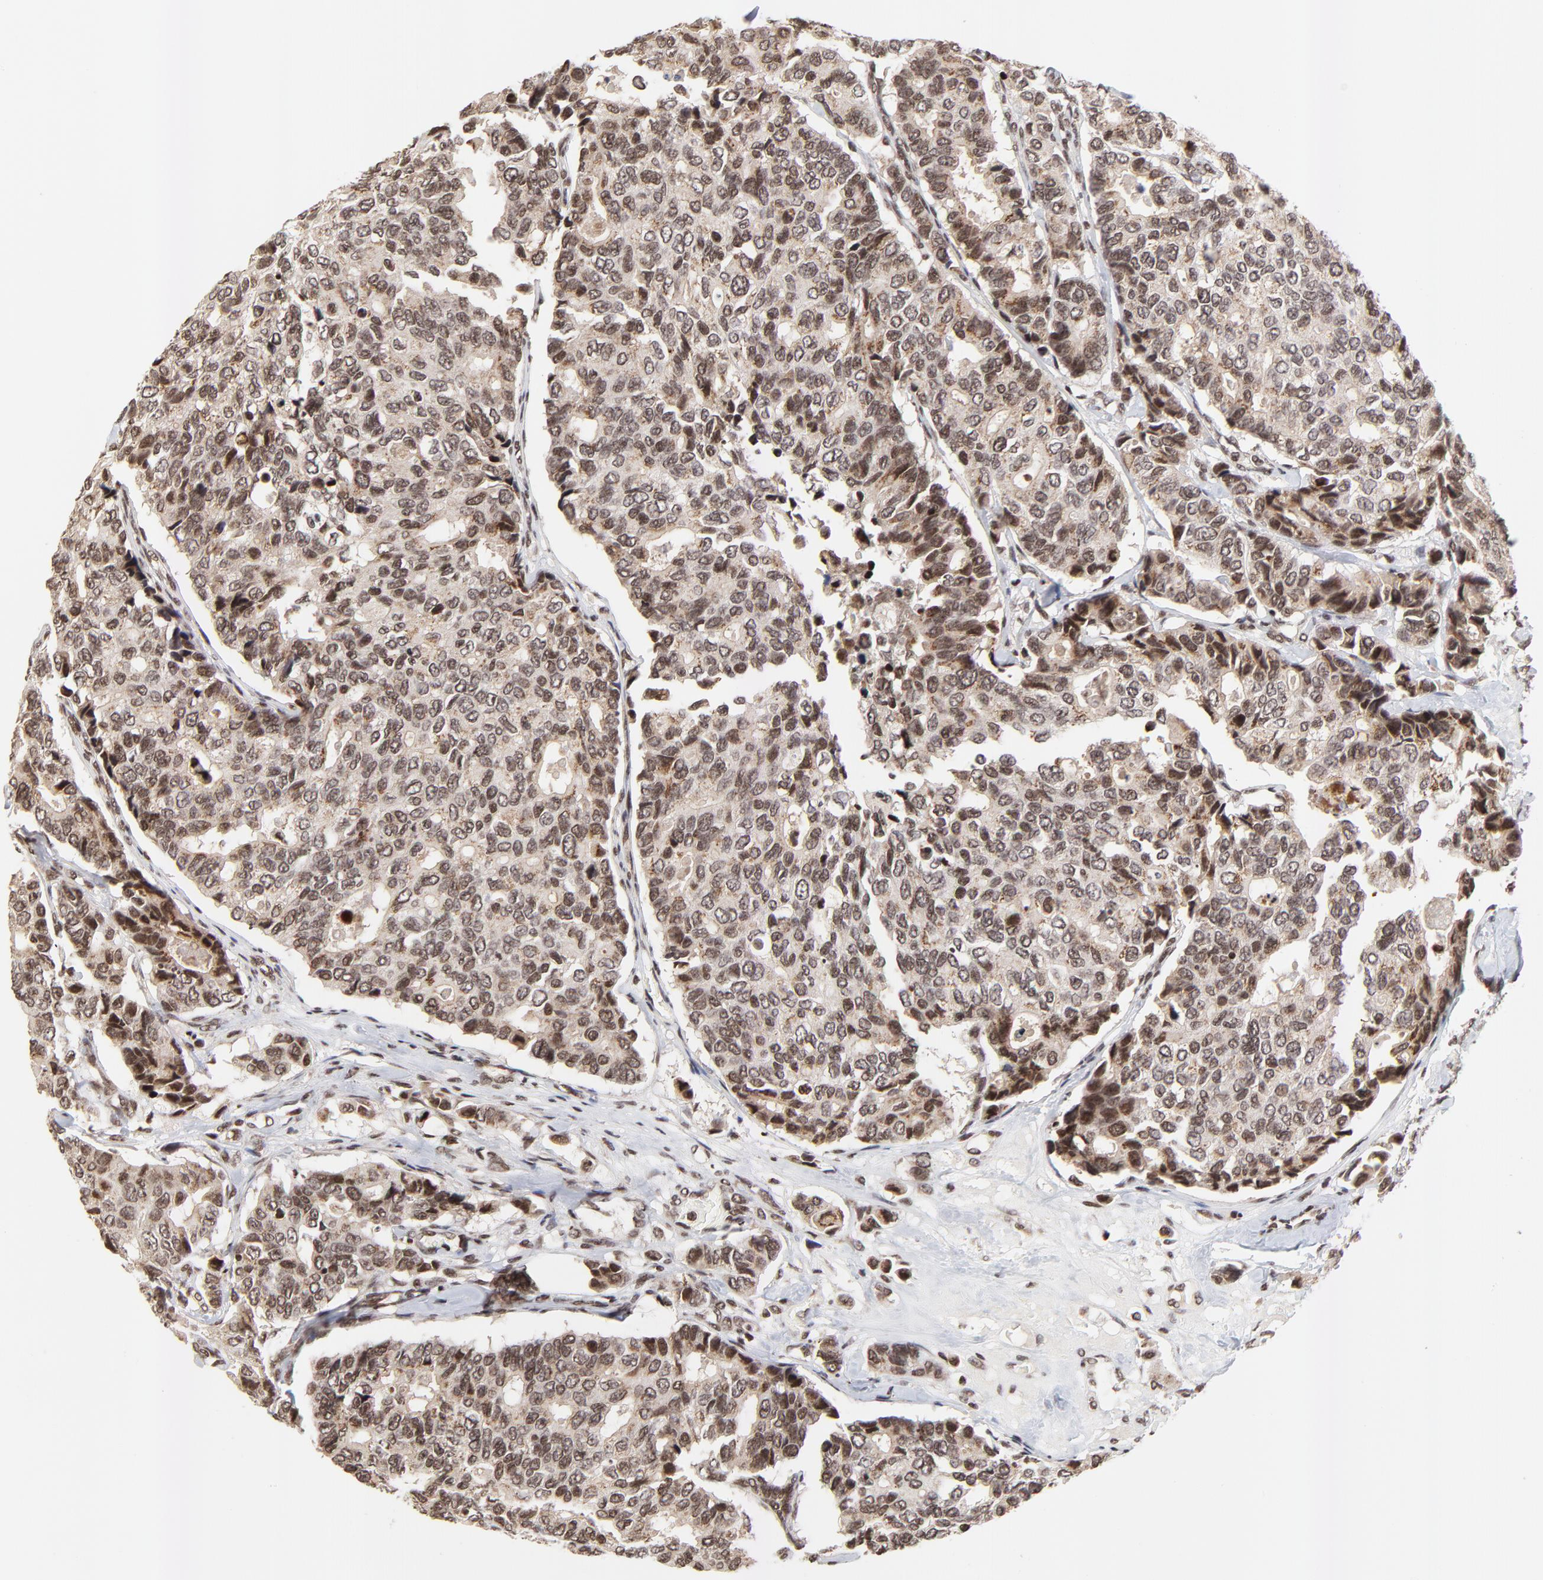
{"staining": {"intensity": "moderate", "quantity": ">75%", "location": "cytoplasmic/membranous,nuclear"}, "tissue": "breast cancer", "cell_type": "Tumor cells", "image_type": "cancer", "snomed": [{"axis": "morphology", "description": "Duct carcinoma"}, {"axis": "topography", "description": "Breast"}], "caption": "Approximately >75% of tumor cells in human breast invasive ductal carcinoma reveal moderate cytoplasmic/membranous and nuclear protein positivity as visualized by brown immunohistochemical staining.", "gene": "ZNF777", "patient": {"sex": "female", "age": 69}}